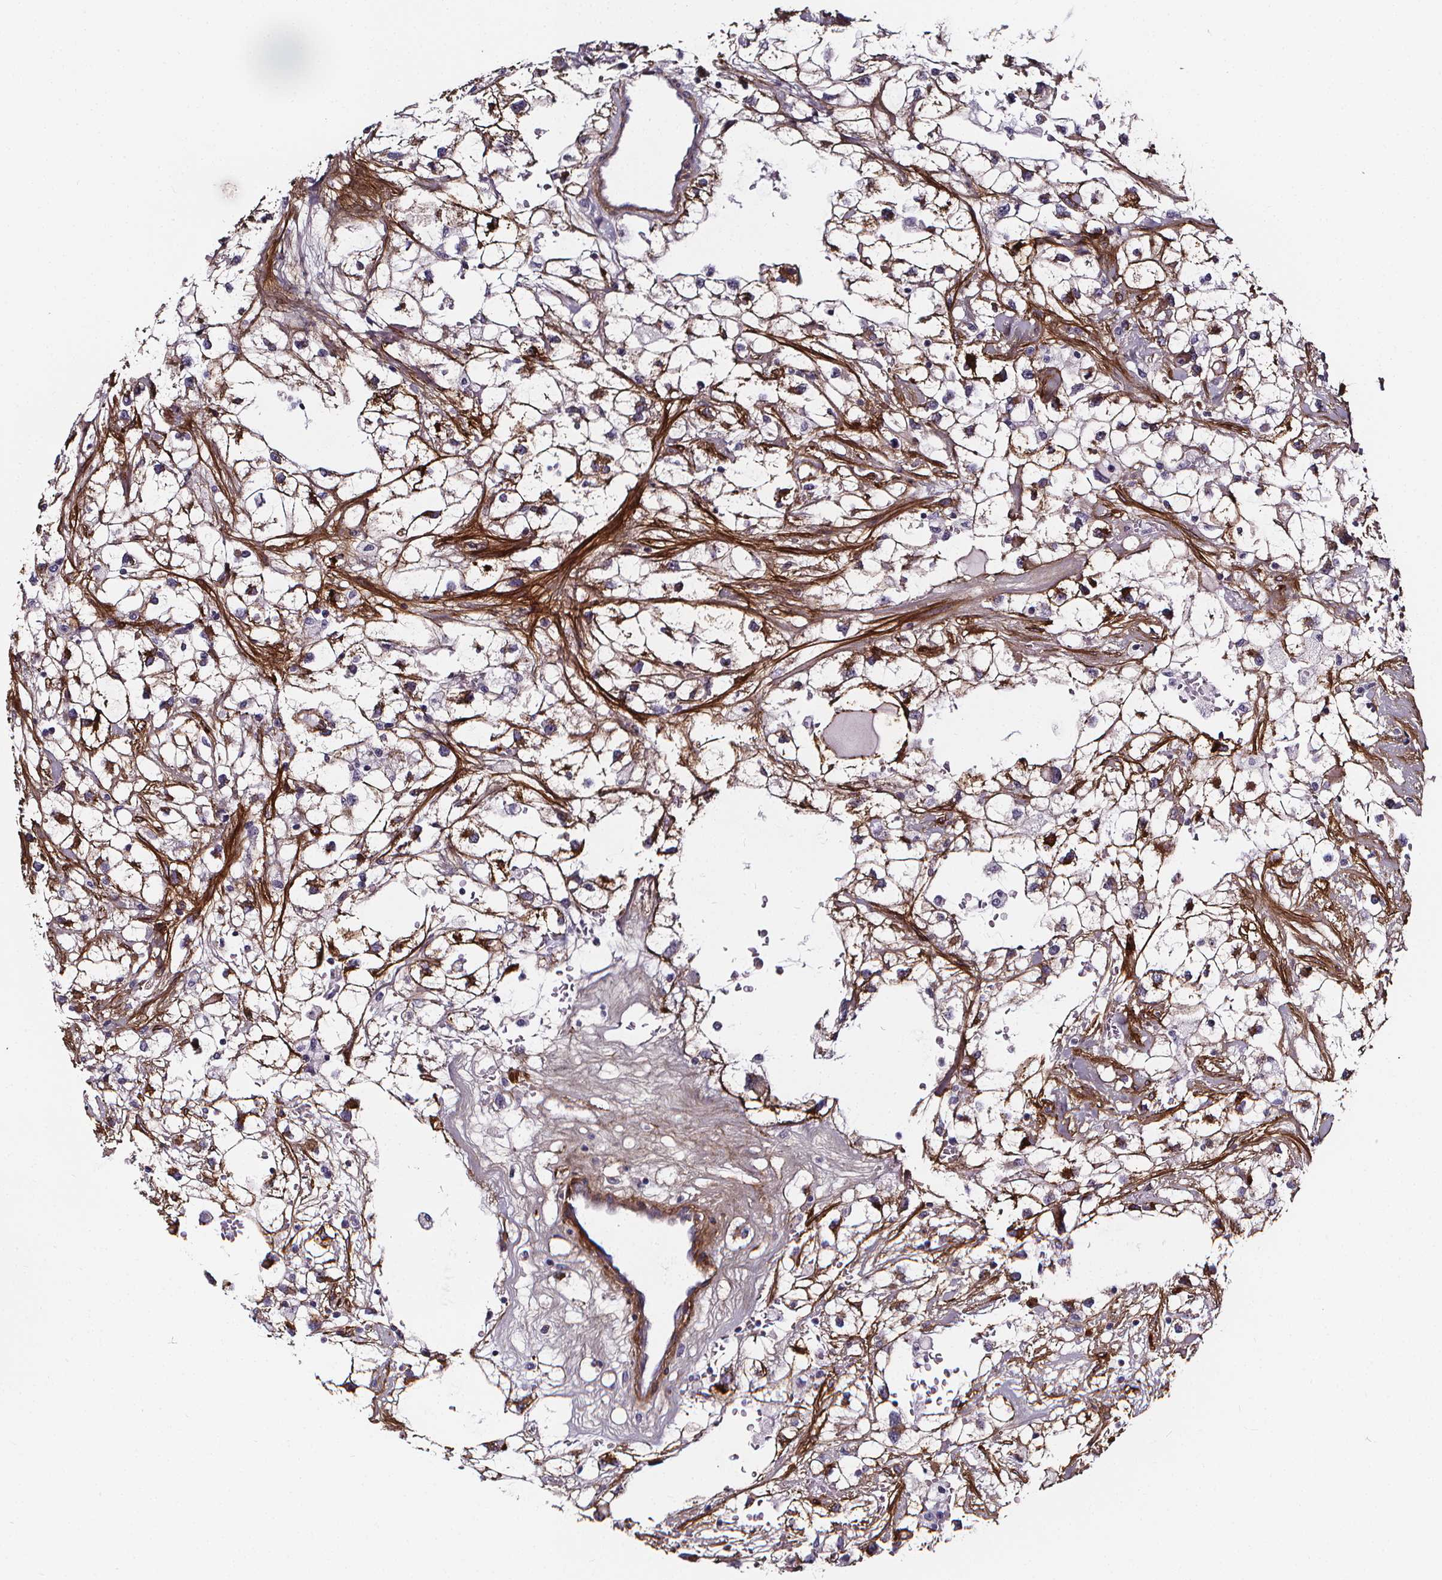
{"staining": {"intensity": "negative", "quantity": "none", "location": "none"}, "tissue": "renal cancer", "cell_type": "Tumor cells", "image_type": "cancer", "snomed": [{"axis": "morphology", "description": "Adenocarcinoma, NOS"}, {"axis": "topography", "description": "Kidney"}], "caption": "This is an immunohistochemistry (IHC) micrograph of human renal adenocarcinoma. There is no positivity in tumor cells.", "gene": "AEBP1", "patient": {"sex": "male", "age": 59}}